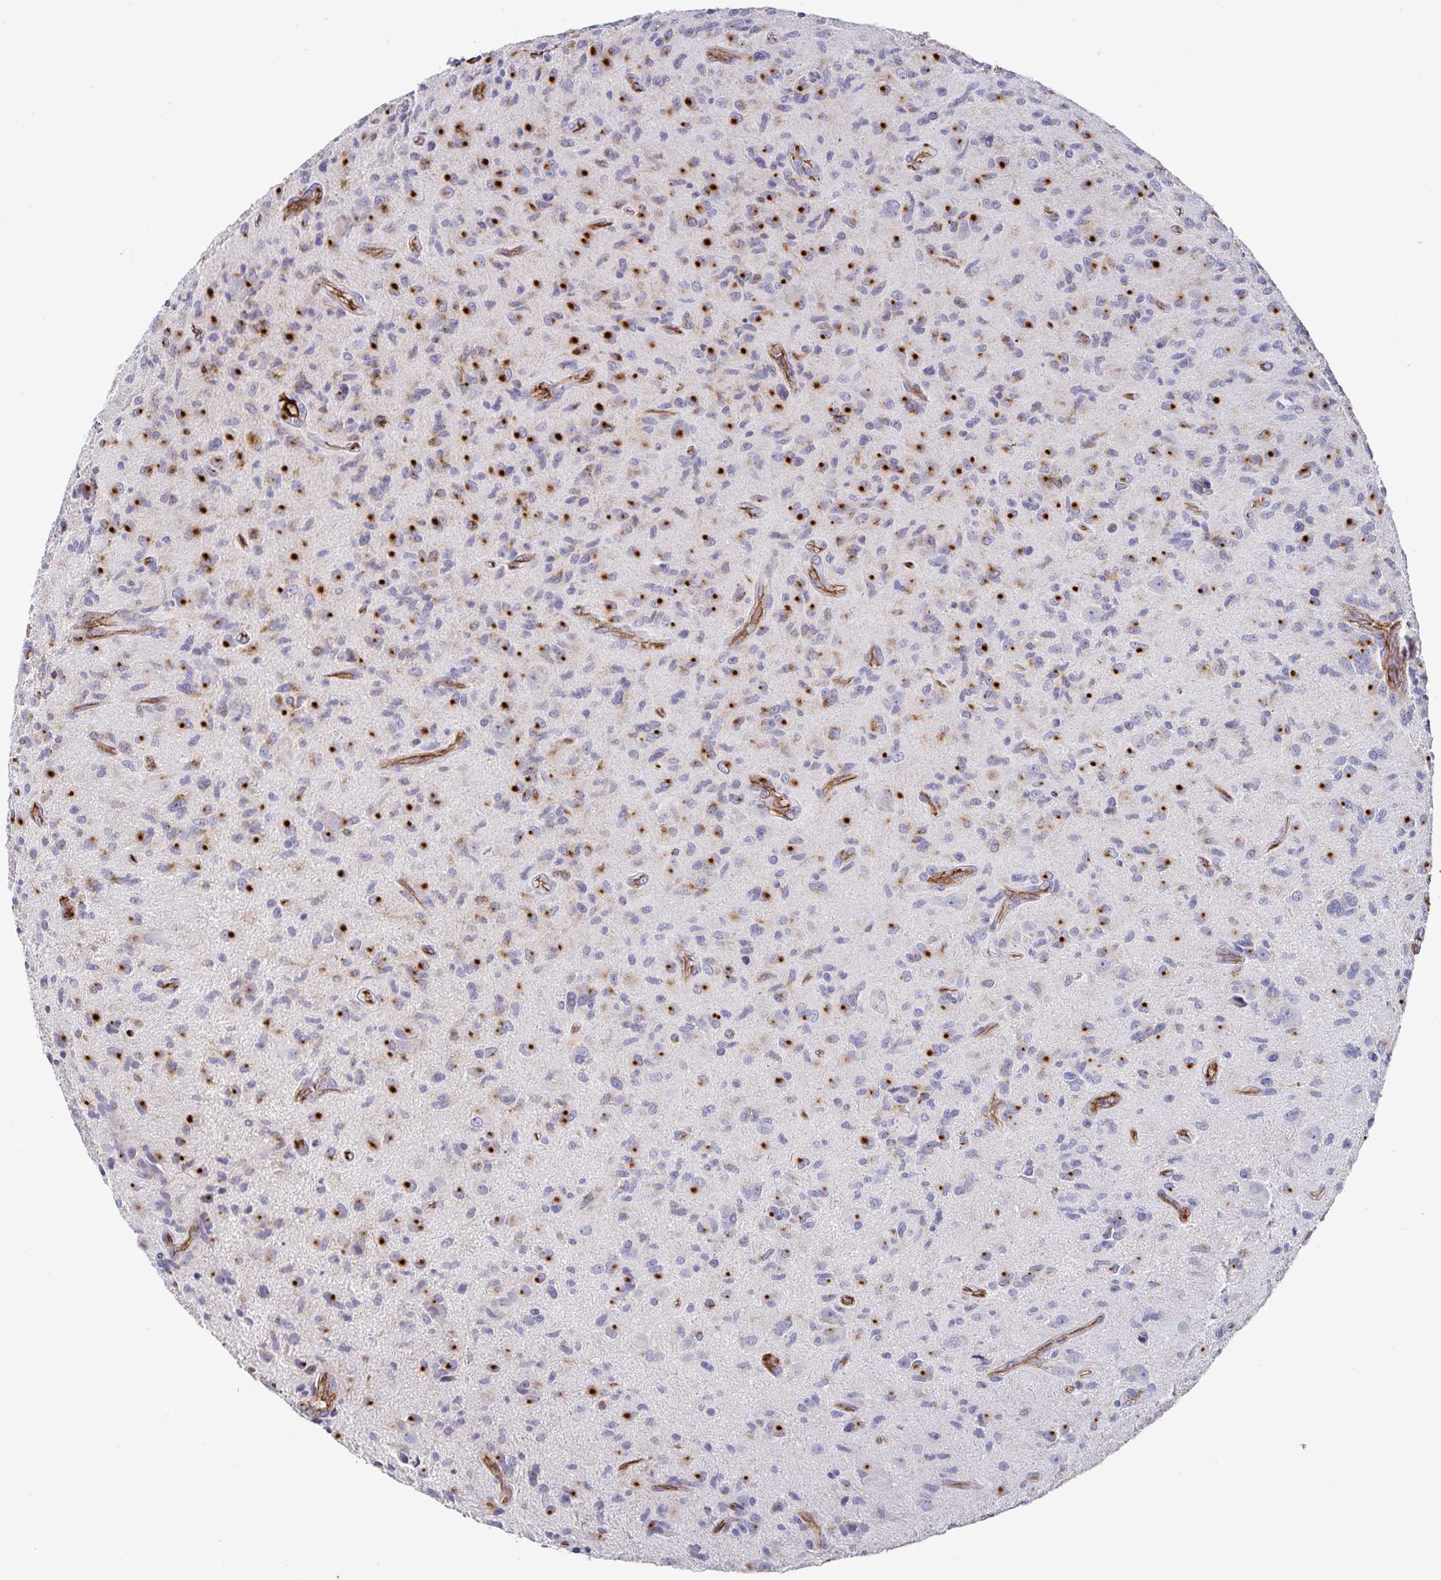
{"staining": {"intensity": "strong", "quantity": "25%-75%", "location": "cytoplasmic/membranous"}, "tissue": "glioma", "cell_type": "Tumor cells", "image_type": "cancer", "snomed": [{"axis": "morphology", "description": "Glioma, malignant, High grade"}, {"axis": "topography", "description": "Brain"}], "caption": "High-magnification brightfield microscopy of malignant glioma (high-grade) stained with DAB (3,3'-diaminobenzidine) (brown) and counterstained with hematoxylin (blue). tumor cells exhibit strong cytoplasmic/membranous expression is seen in approximately25%-75% of cells.", "gene": "PODXL", "patient": {"sex": "female", "age": 65}}